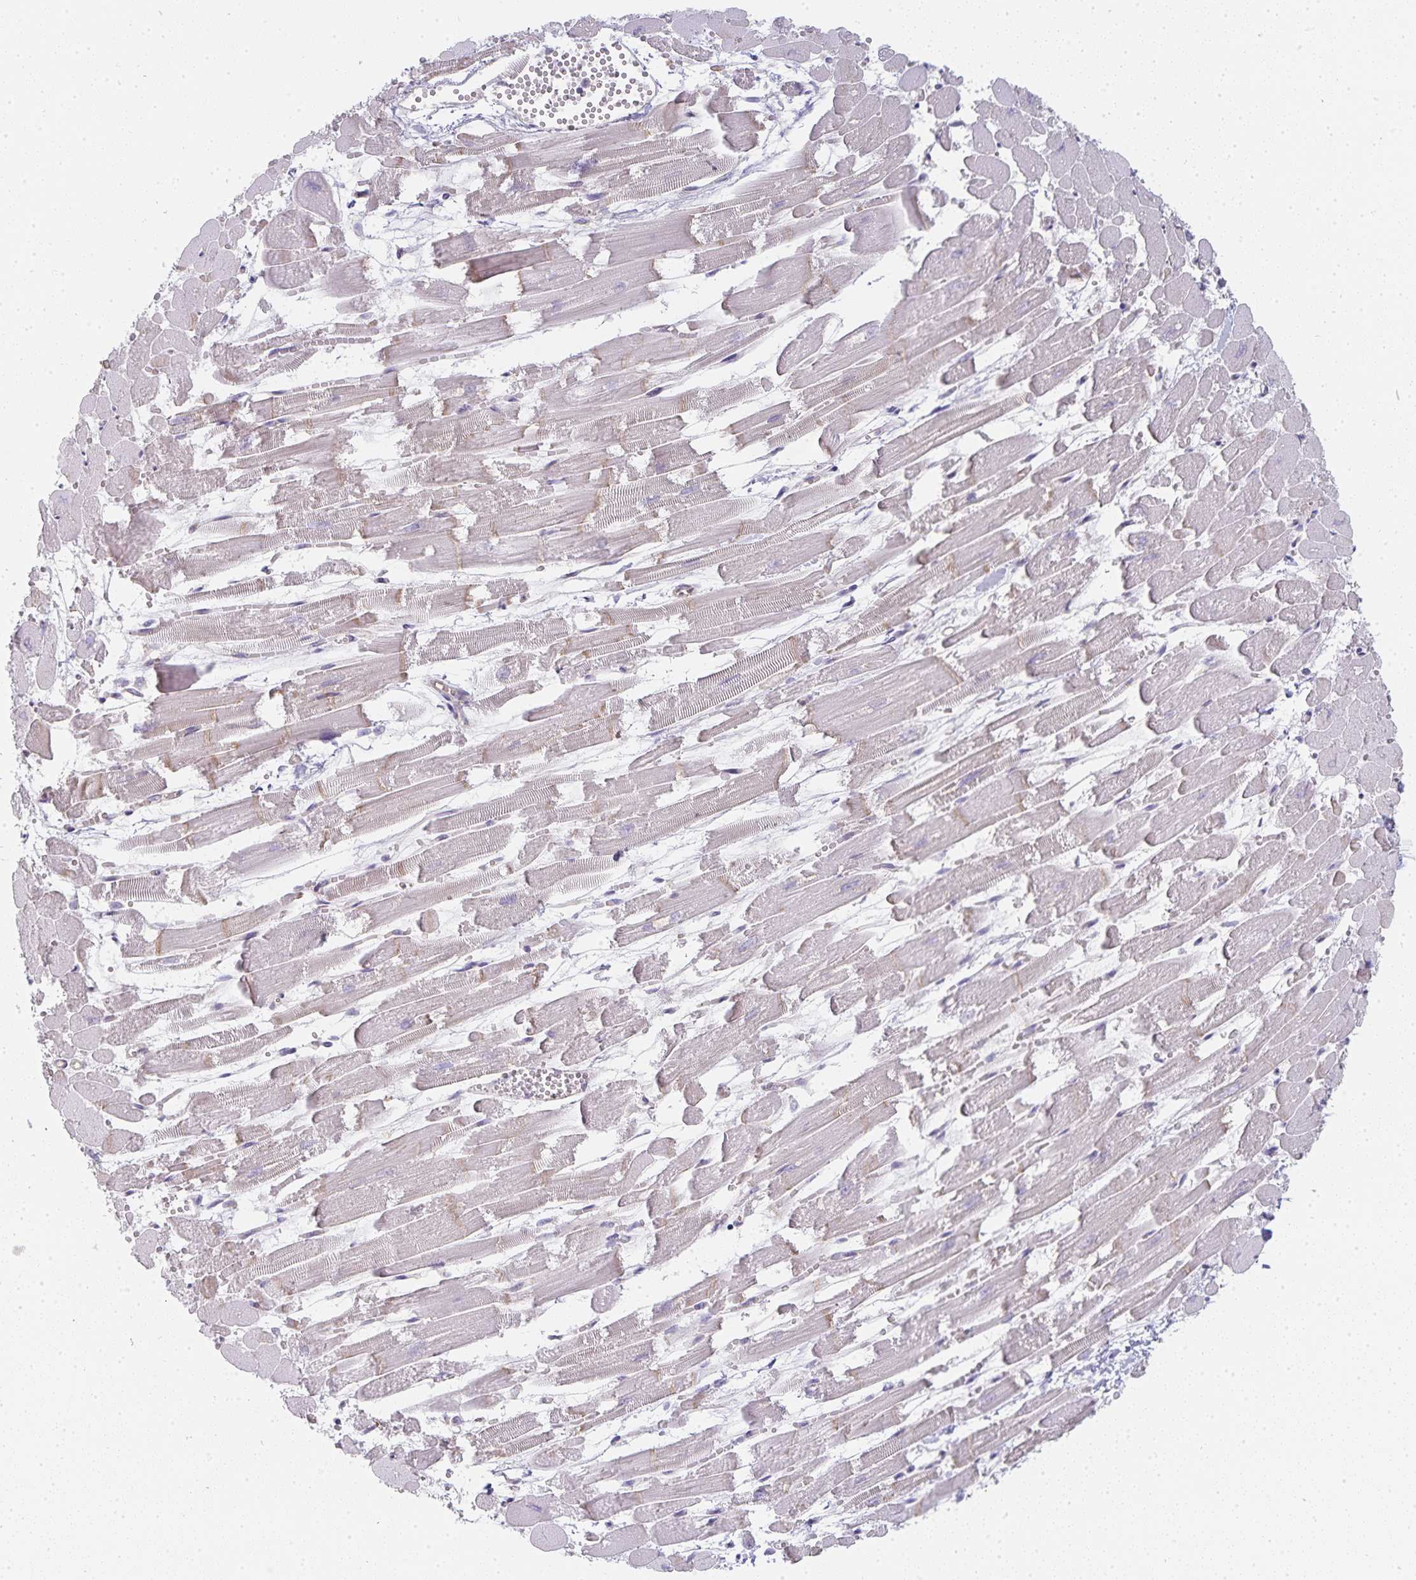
{"staining": {"intensity": "weak", "quantity": "<25%", "location": "cytoplasmic/membranous"}, "tissue": "heart muscle", "cell_type": "Cardiomyocytes", "image_type": "normal", "snomed": [{"axis": "morphology", "description": "Normal tissue, NOS"}, {"axis": "topography", "description": "Heart"}], "caption": "Immunohistochemistry (IHC) histopathology image of normal heart muscle: heart muscle stained with DAB (3,3'-diaminobenzidine) reveals no significant protein expression in cardiomyocytes.", "gene": "GATA3", "patient": {"sex": "female", "age": 52}}